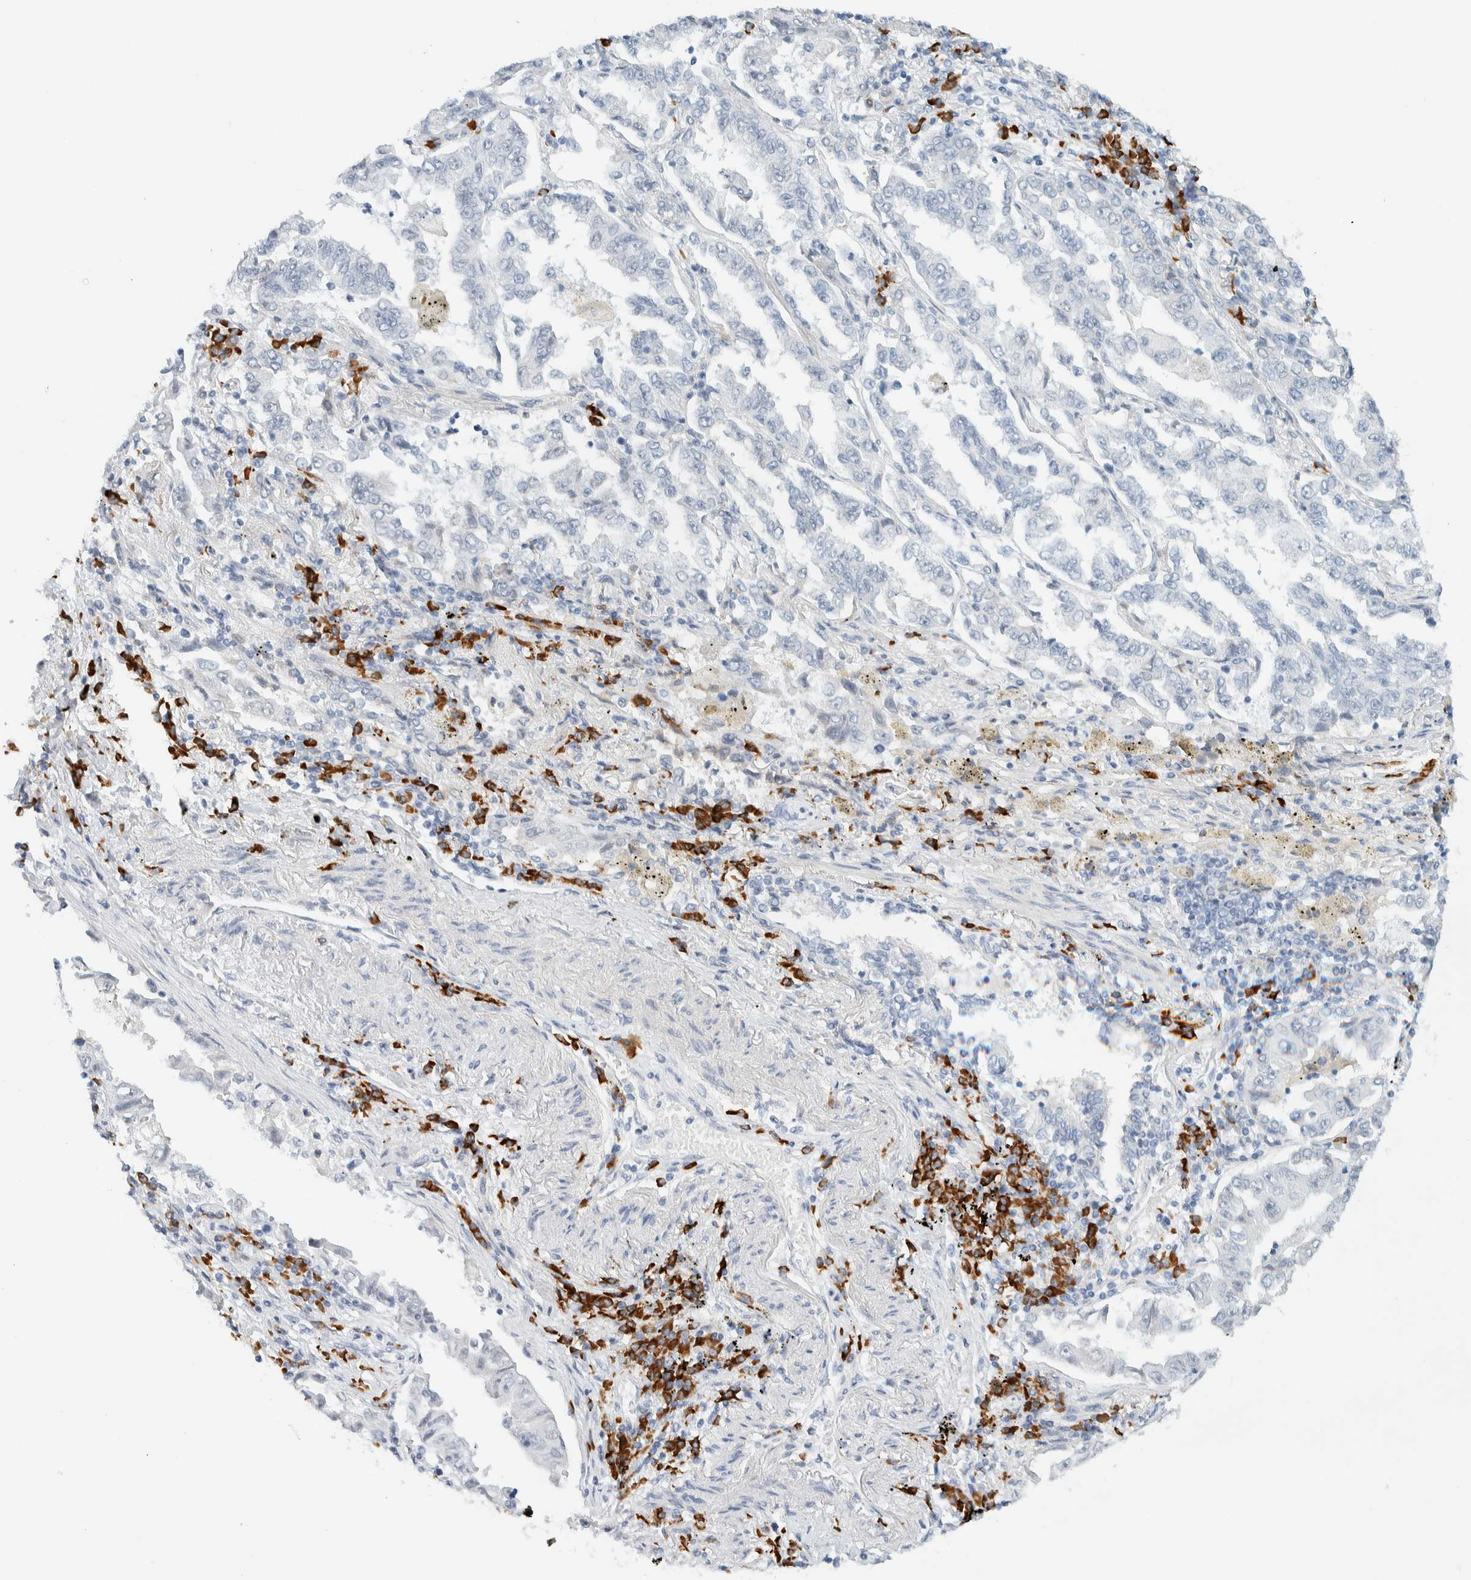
{"staining": {"intensity": "negative", "quantity": "none", "location": "none"}, "tissue": "lung cancer", "cell_type": "Tumor cells", "image_type": "cancer", "snomed": [{"axis": "morphology", "description": "Adenocarcinoma, NOS"}, {"axis": "topography", "description": "Lung"}], "caption": "DAB (3,3'-diaminobenzidine) immunohistochemical staining of human lung cancer displays no significant staining in tumor cells. Nuclei are stained in blue.", "gene": "ARHGAP27", "patient": {"sex": "female", "age": 51}}